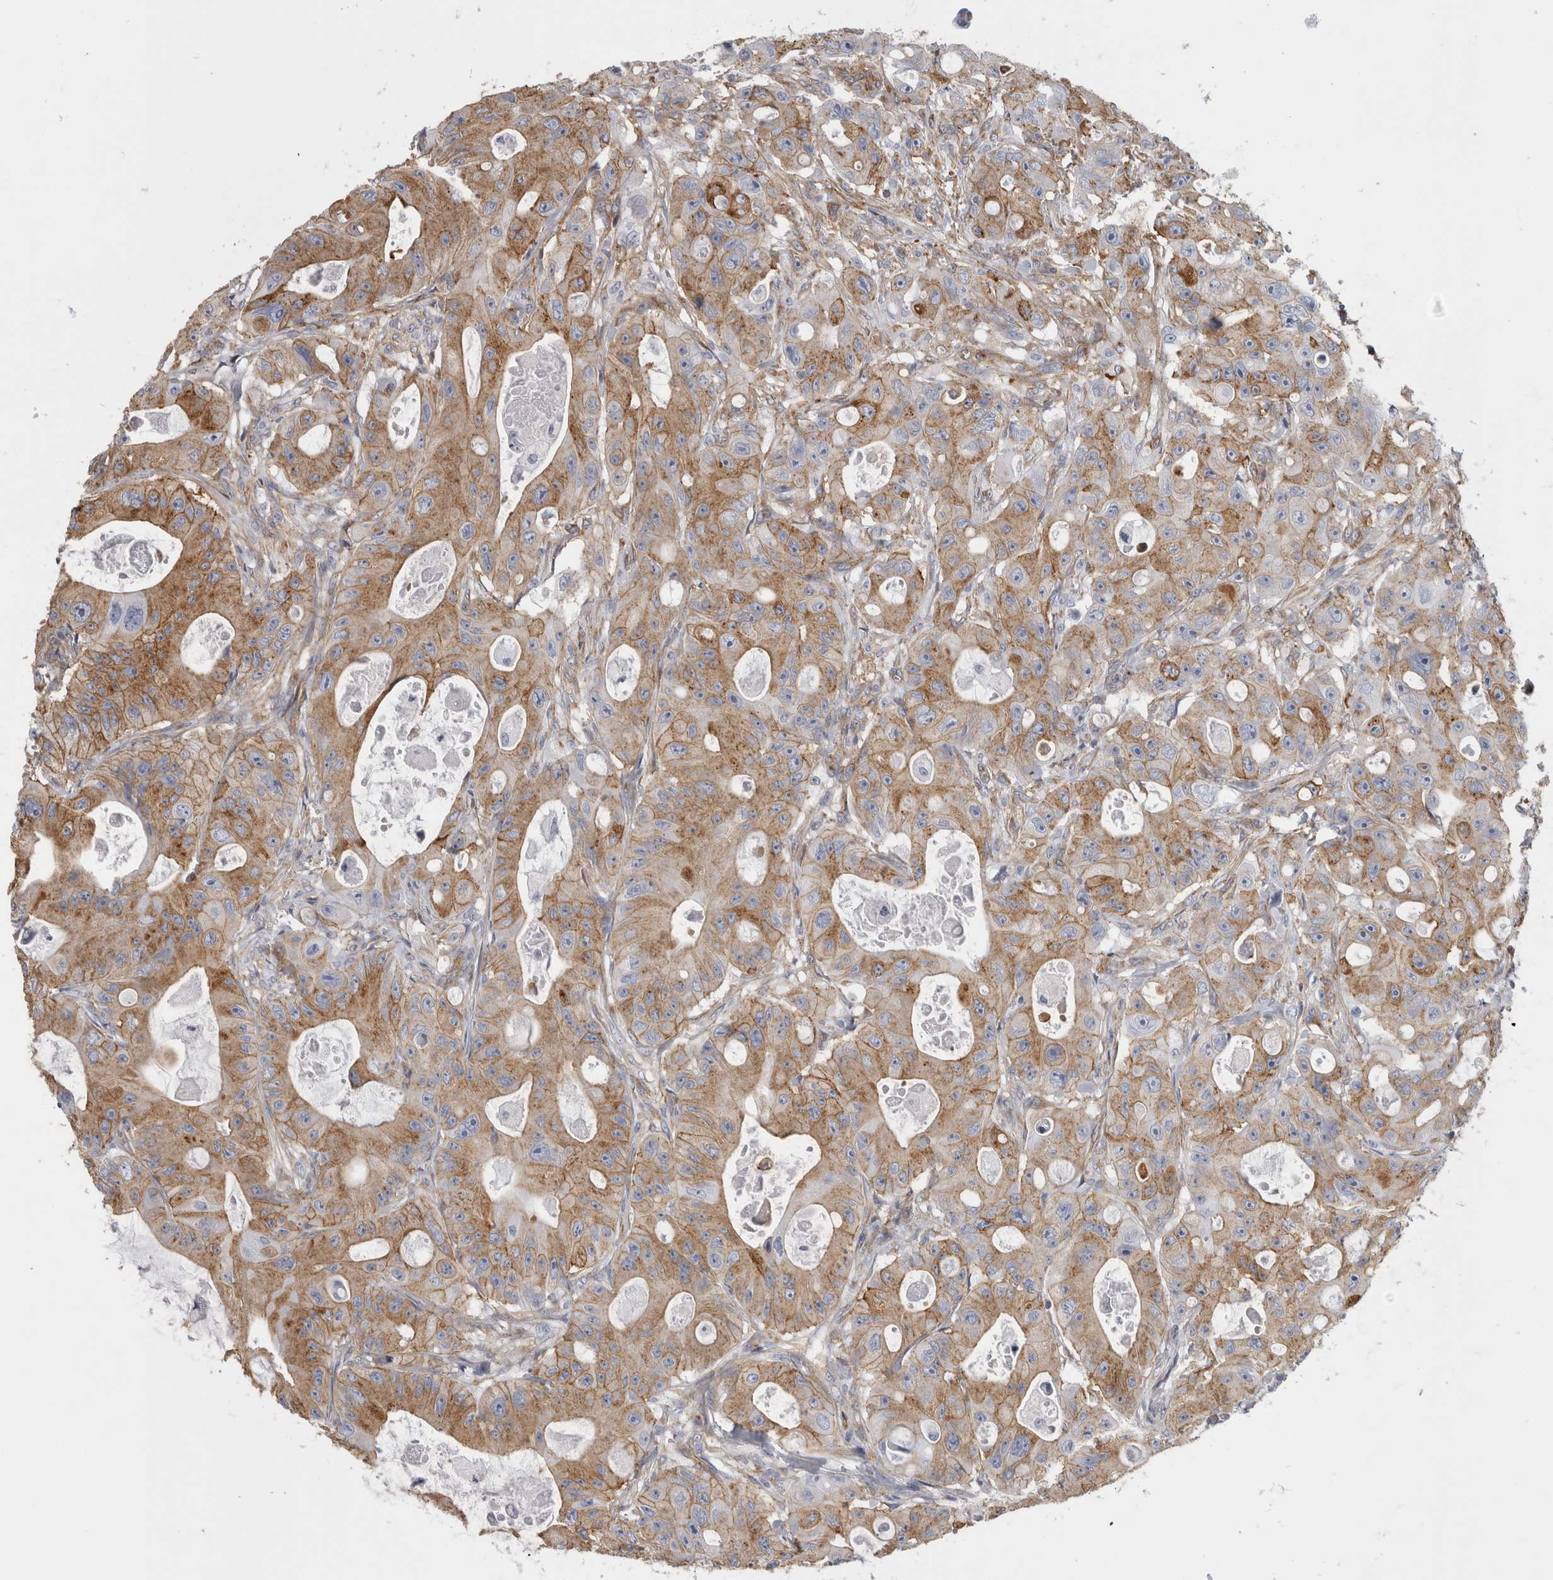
{"staining": {"intensity": "moderate", "quantity": ">75%", "location": "cytoplasmic/membranous"}, "tissue": "colorectal cancer", "cell_type": "Tumor cells", "image_type": "cancer", "snomed": [{"axis": "morphology", "description": "Adenocarcinoma, NOS"}, {"axis": "topography", "description": "Colon"}], "caption": "Colorectal cancer was stained to show a protein in brown. There is medium levels of moderate cytoplasmic/membranous positivity in about >75% of tumor cells.", "gene": "ATXN3", "patient": {"sex": "female", "age": 46}}